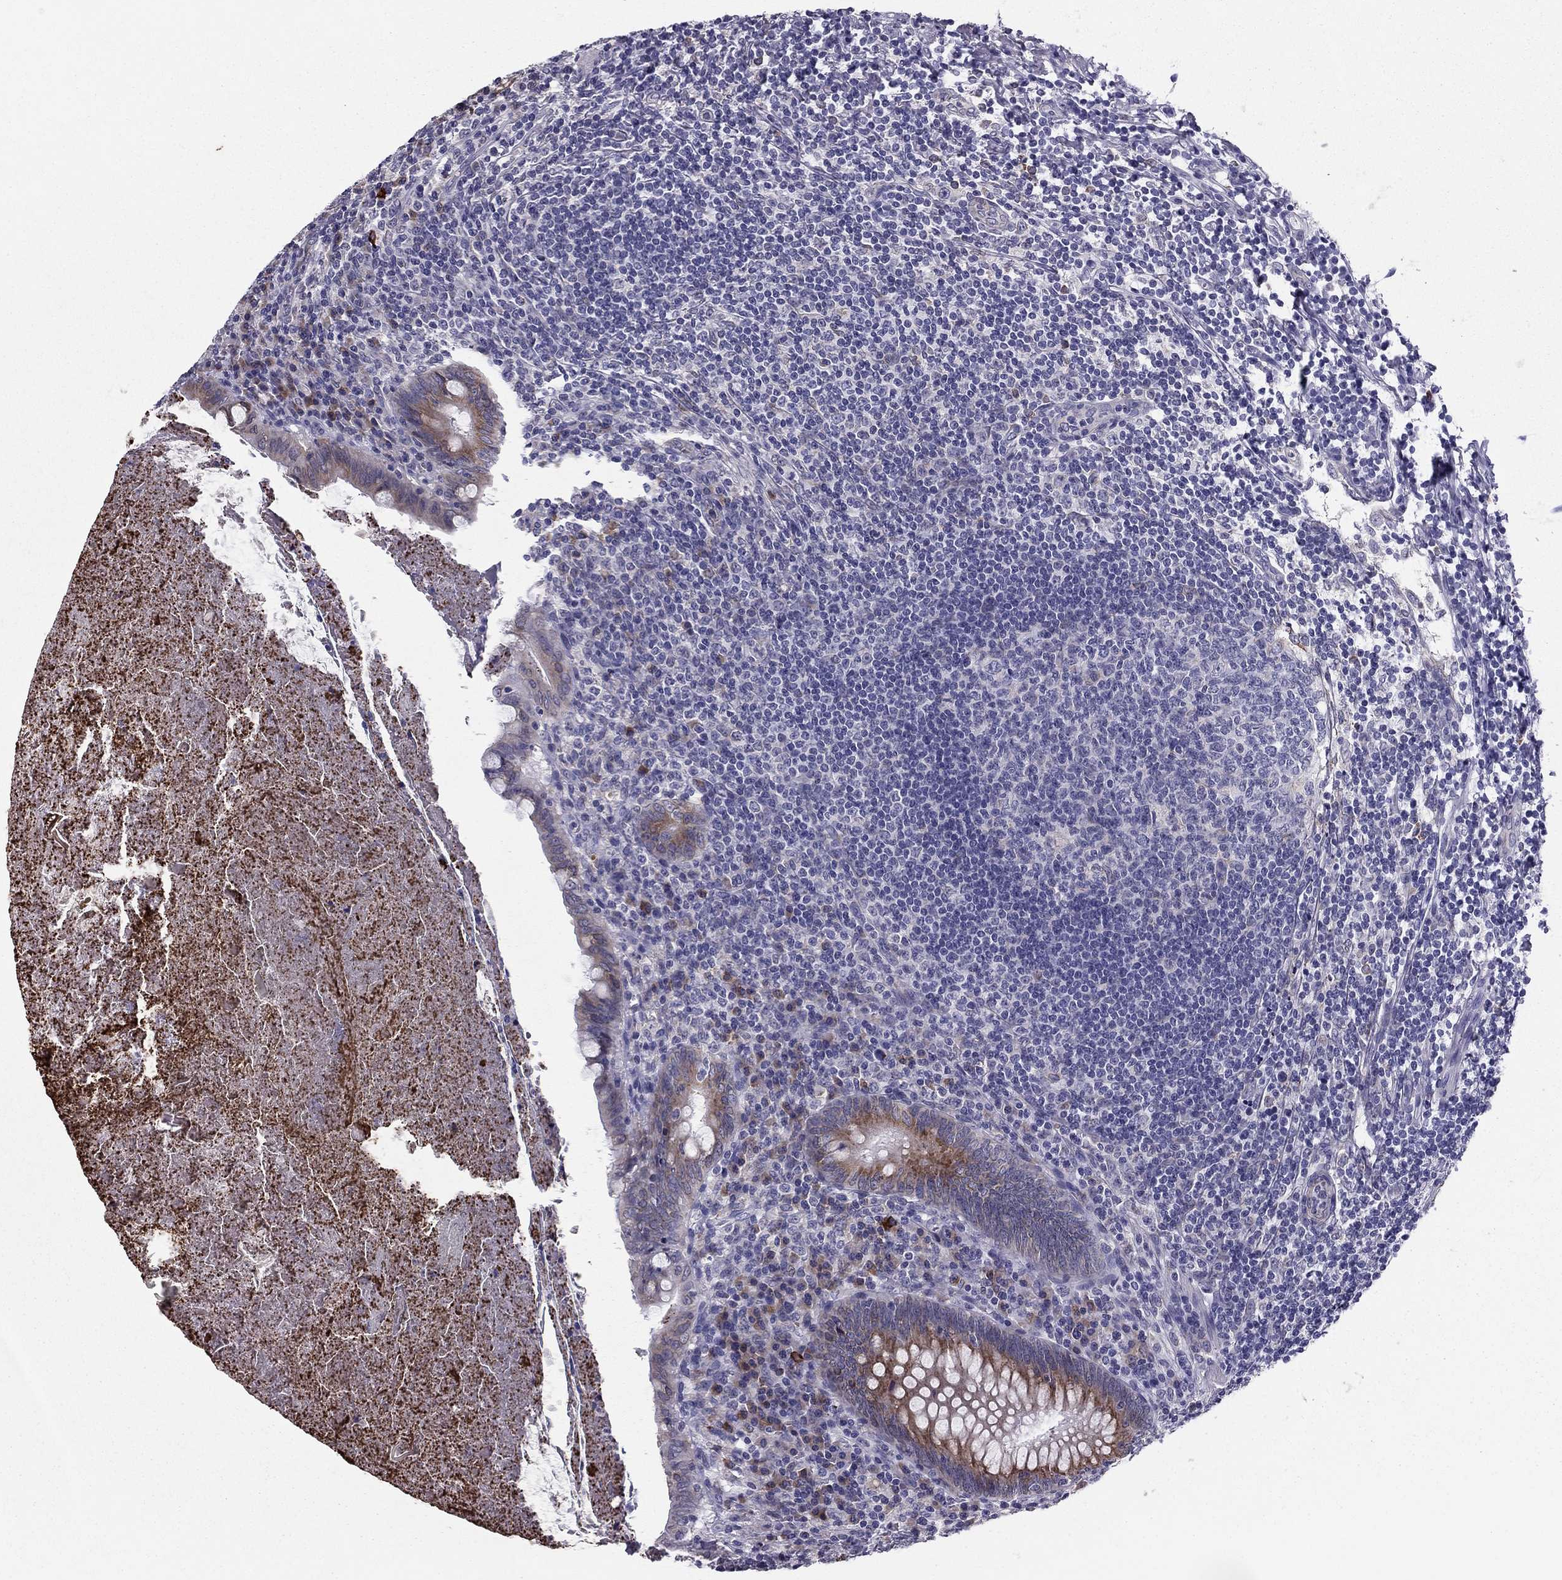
{"staining": {"intensity": "moderate", "quantity": "25%-75%", "location": "cytoplasmic/membranous"}, "tissue": "appendix", "cell_type": "Glandular cells", "image_type": "normal", "snomed": [{"axis": "morphology", "description": "Normal tissue, NOS"}, {"axis": "topography", "description": "Appendix"}], "caption": "Immunohistochemistry staining of normal appendix, which reveals medium levels of moderate cytoplasmic/membranous positivity in approximately 25%-75% of glandular cells indicating moderate cytoplasmic/membranous protein expression. The staining was performed using DAB (brown) for protein detection and nuclei were counterstained in hematoxylin (blue).", "gene": "TMED3", "patient": {"sex": "male", "age": 47}}